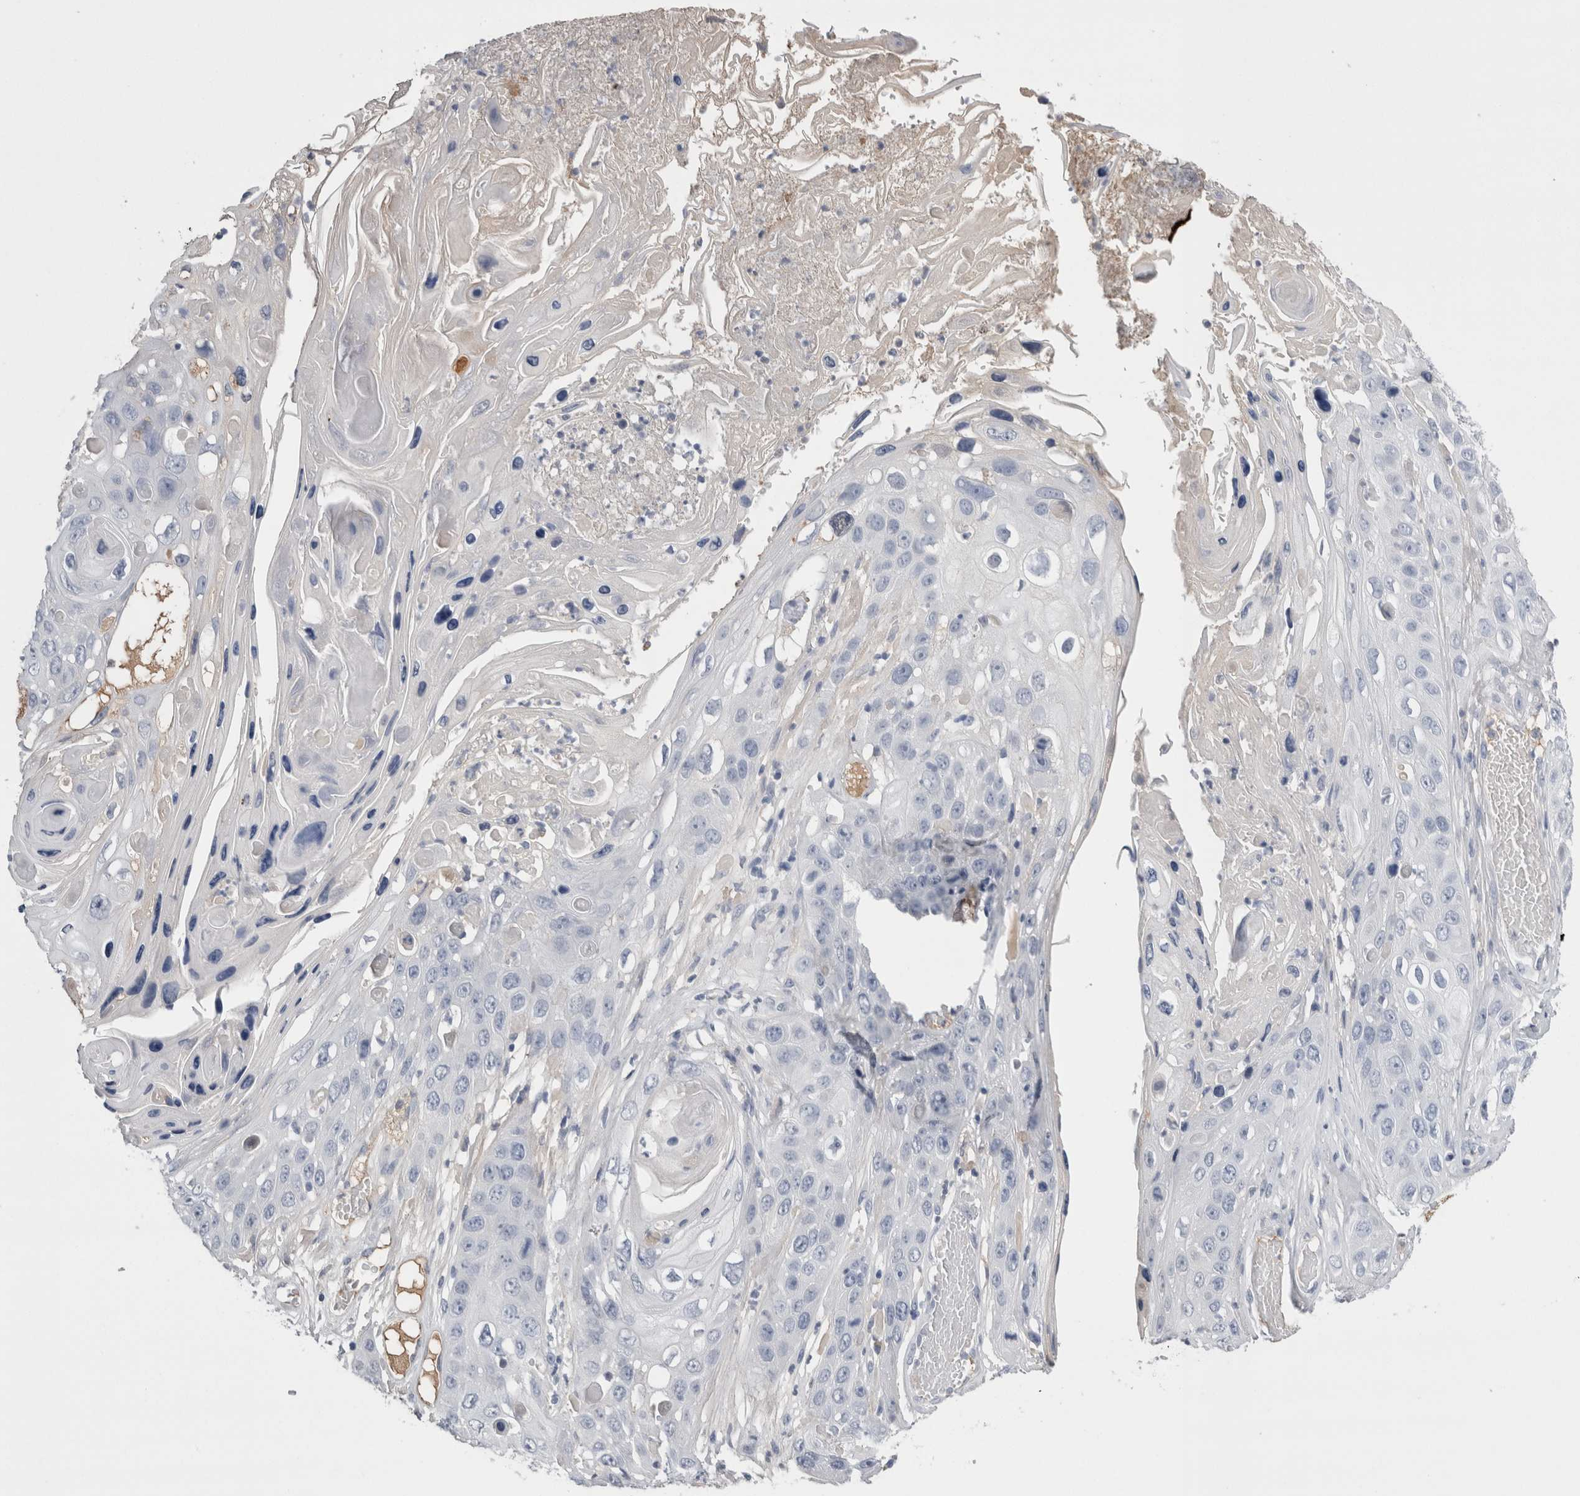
{"staining": {"intensity": "negative", "quantity": "none", "location": "none"}, "tissue": "skin cancer", "cell_type": "Tumor cells", "image_type": "cancer", "snomed": [{"axis": "morphology", "description": "Squamous cell carcinoma, NOS"}, {"axis": "topography", "description": "Skin"}], "caption": "Protein analysis of skin squamous cell carcinoma exhibits no significant positivity in tumor cells.", "gene": "REG1A", "patient": {"sex": "male", "age": 55}}